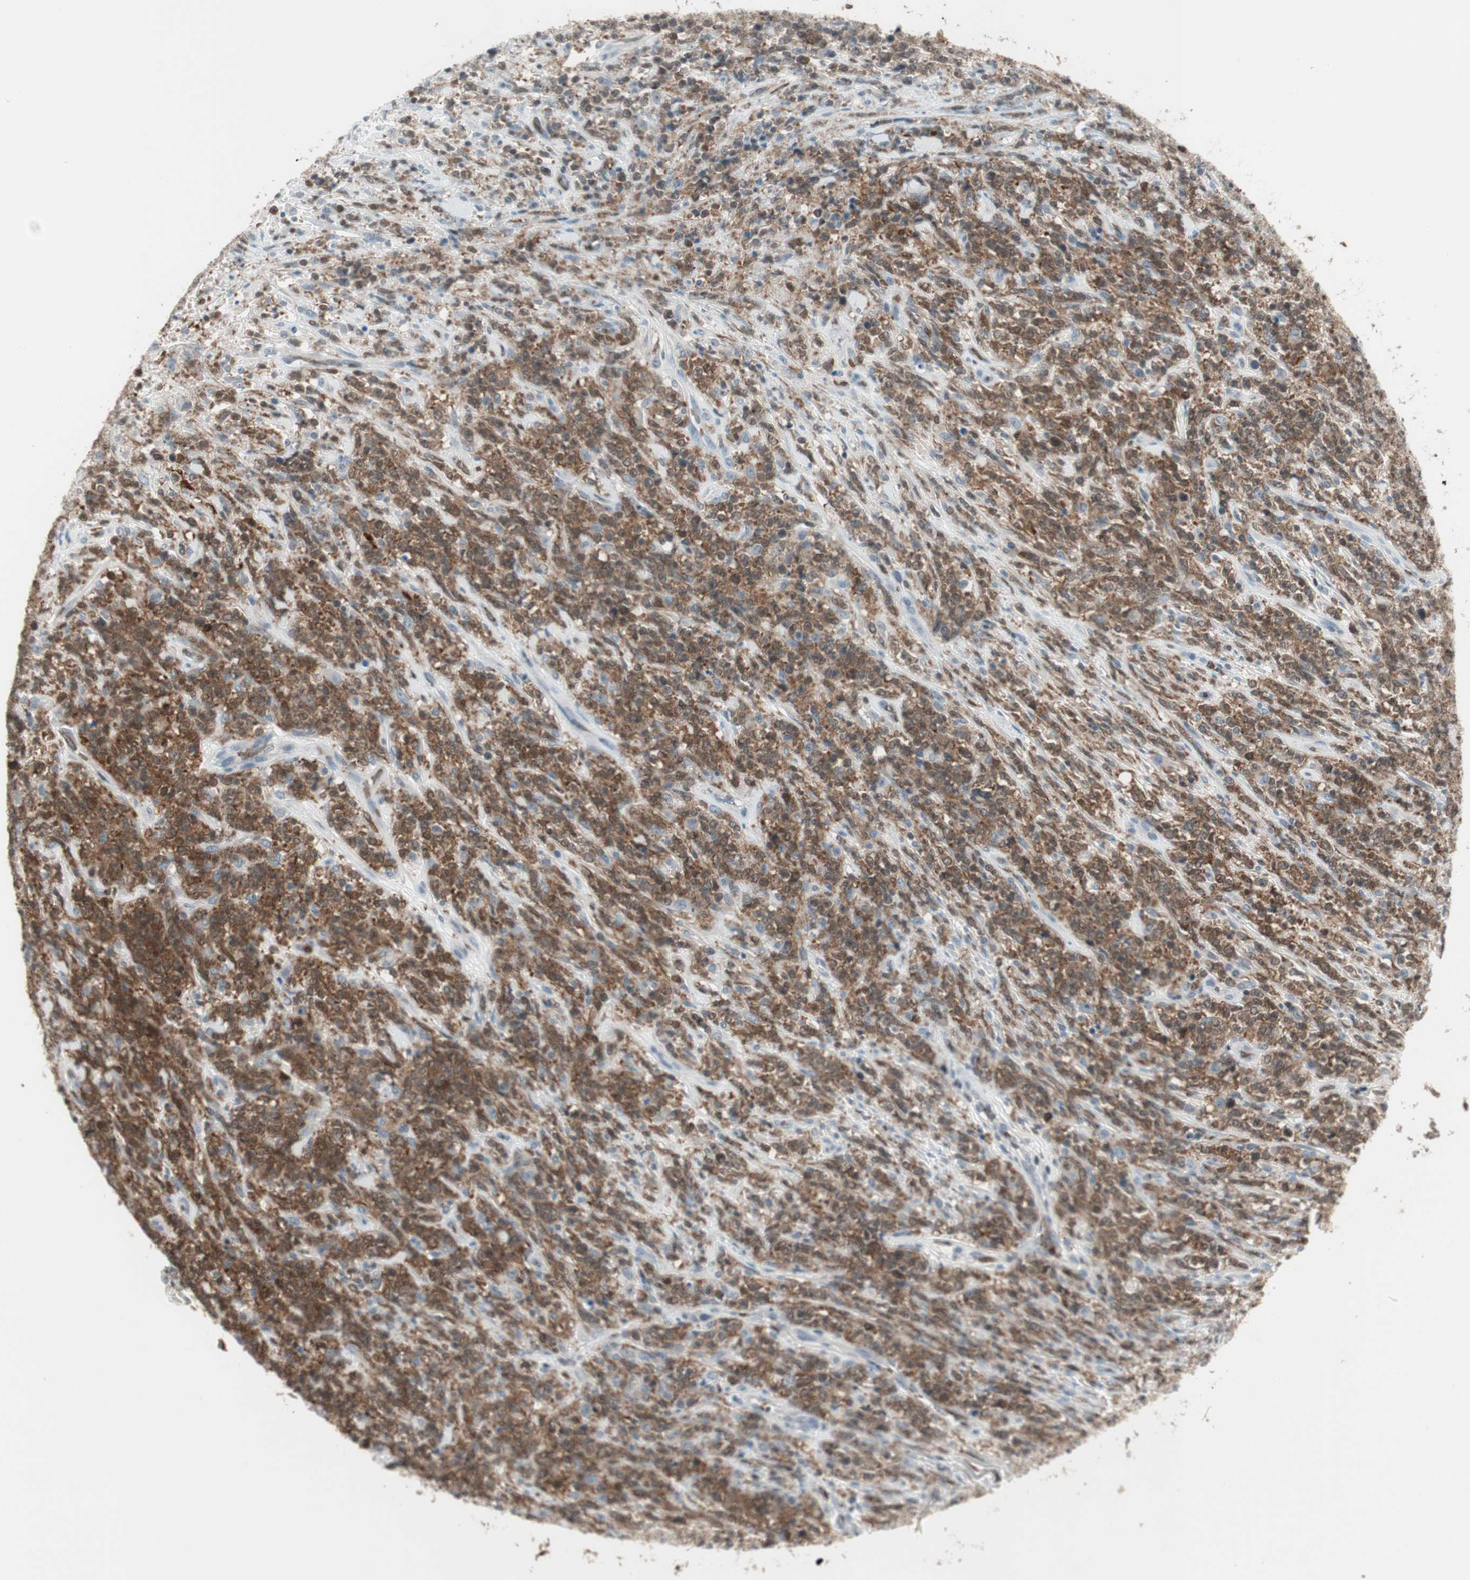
{"staining": {"intensity": "strong", "quantity": ">75%", "location": "cytoplasmic/membranous"}, "tissue": "lymphoma", "cell_type": "Tumor cells", "image_type": "cancer", "snomed": [{"axis": "morphology", "description": "Malignant lymphoma, non-Hodgkin's type, High grade"}, {"axis": "topography", "description": "Soft tissue"}], "caption": "Lymphoma stained with a protein marker shows strong staining in tumor cells.", "gene": "MAP4K1", "patient": {"sex": "male", "age": 18}}